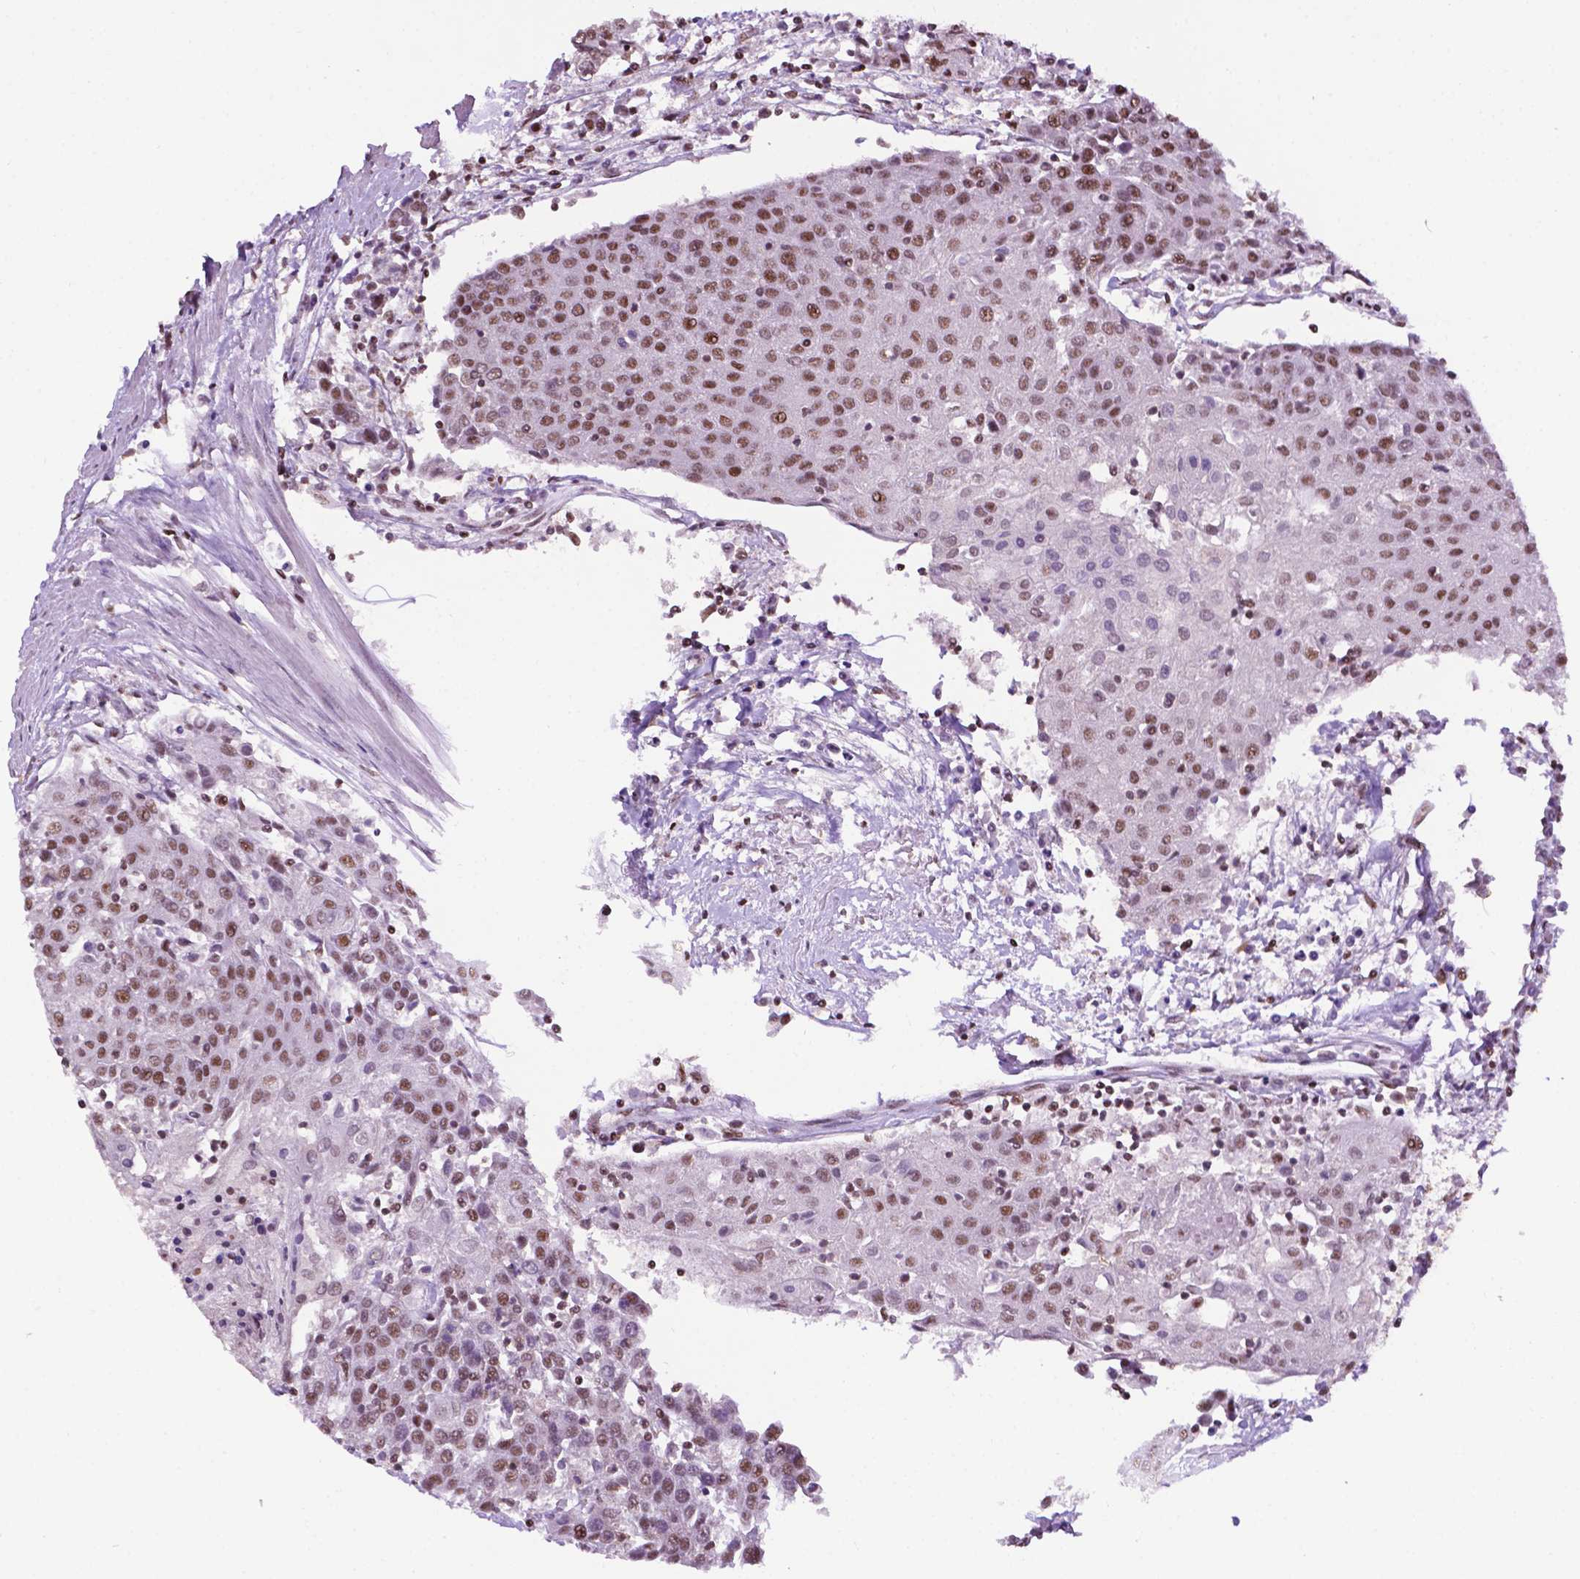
{"staining": {"intensity": "moderate", "quantity": ">75%", "location": "nuclear"}, "tissue": "urothelial cancer", "cell_type": "Tumor cells", "image_type": "cancer", "snomed": [{"axis": "morphology", "description": "Urothelial carcinoma, High grade"}, {"axis": "topography", "description": "Urinary bladder"}], "caption": "An immunohistochemistry image of tumor tissue is shown. Protein staining in brown labels moderate nuclear positivity in urothelial cancer within tumor cells.", "gene": "CCAR2", "patient": {"sex": "female", "age": 85}}